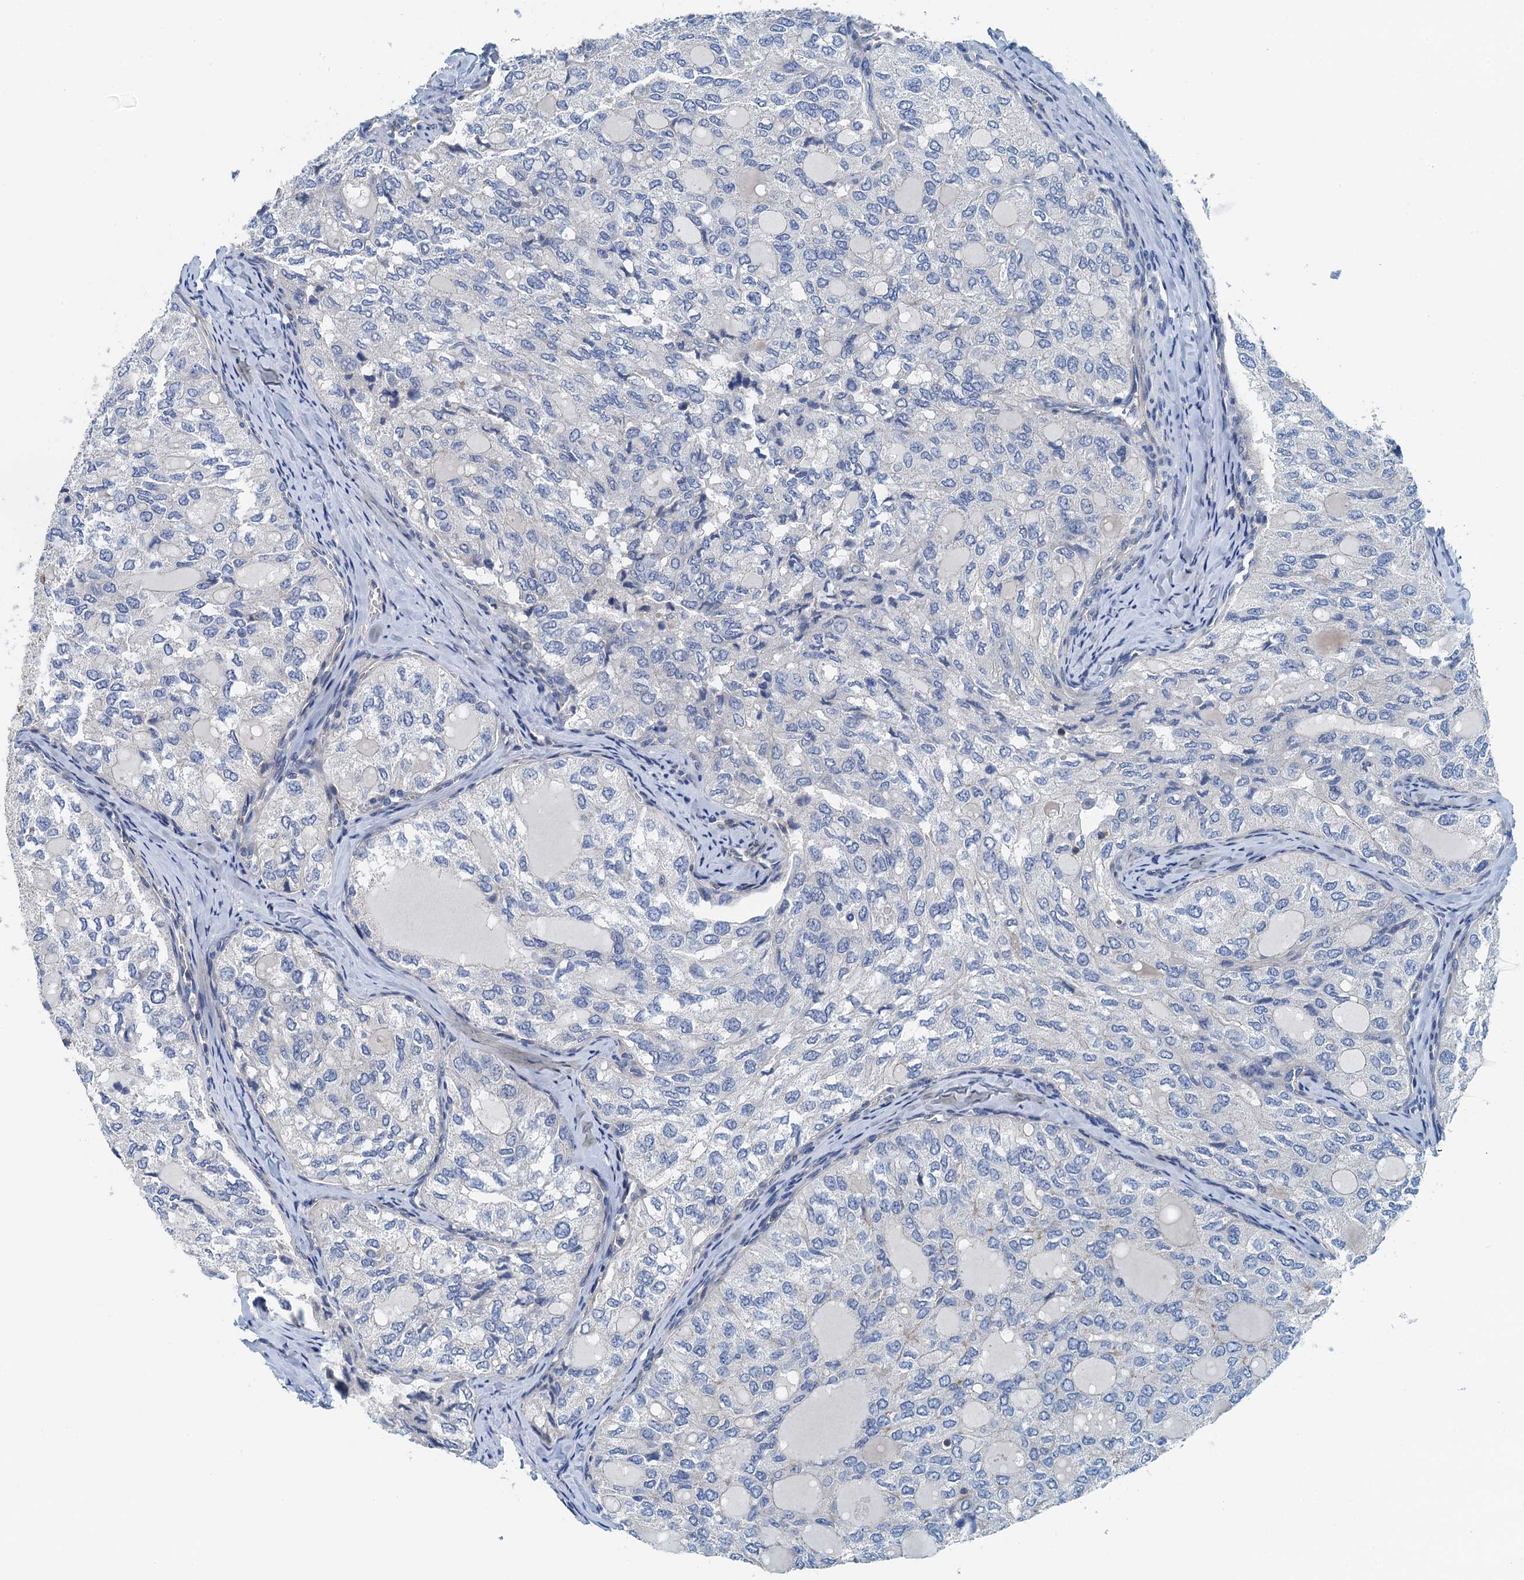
{"staining": {"intensity": "negative", "quantity": "none", "location": "none"}, "tissue": "thyroid cancer", "cell_type": "Tumor cells", "image_type": "cancer", "snomed": [{"axis": "morphology", "description": "Follicular adenoma carcinoma, NOS"}, {"axis": "topography", "description": "Thyroid gland"}], "caption": "IHC of thyroid cancer demonstrates no positivity in tumor cells.", "gene": "PPP1R14D", "patient": {"sex": "male", "age": 75}}